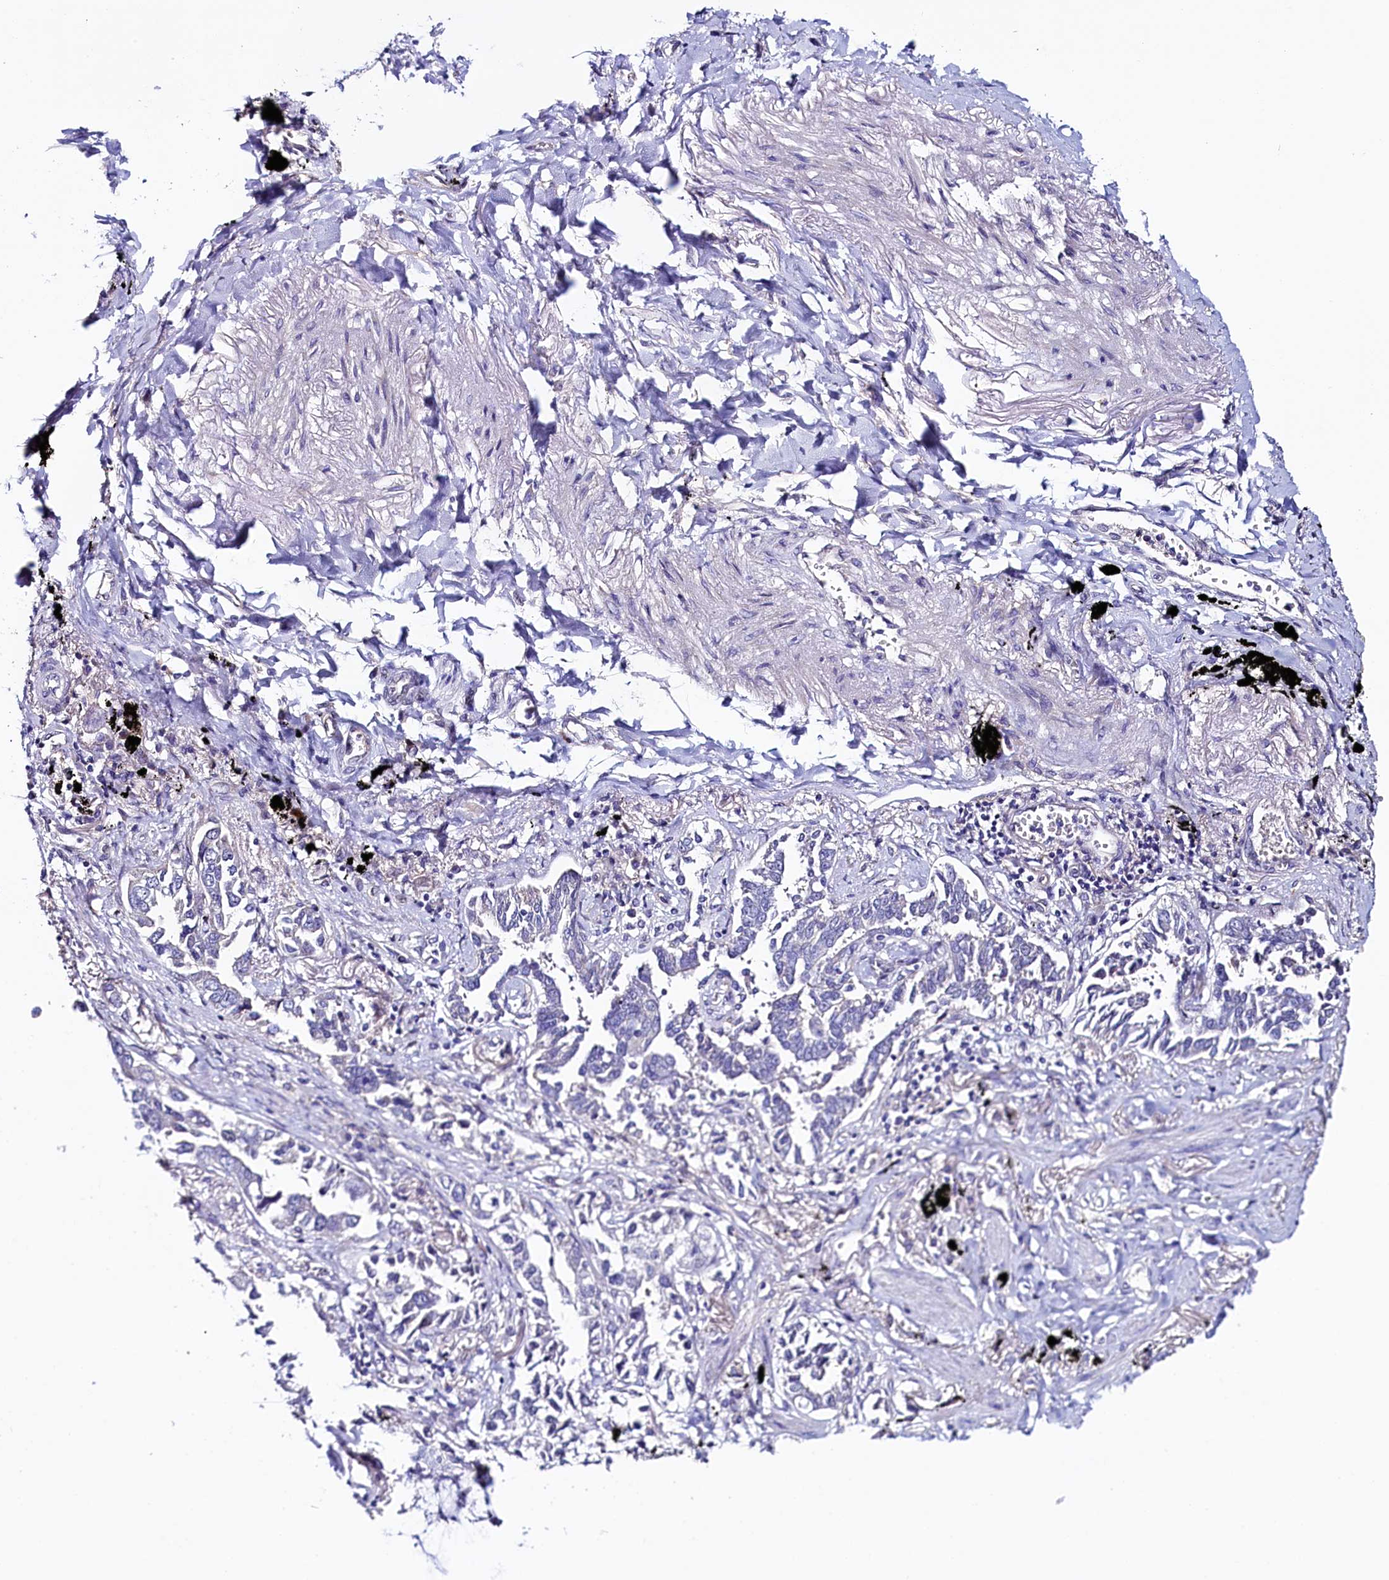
{"staining": {"intensity": "negative", "quantity": "none", "location": "none"}, "tissue": "lung cancer", "cell_type": "Tumor cells", "image_type": "cancer", "snomed": [{"axis": "morphology", "description": "Adenocarcinoma, NOS"}, {"axis": "topography", "description": "Lung"}], "caption": "Immunohistochemistry (IHC) histopathology image of lung cancer (adenocarcinoma) stained for a protein (brown), which displays no staining in tumor cells.", "gene": "FLYWCH2", "patient": {"sex": "male", "age": 67}}